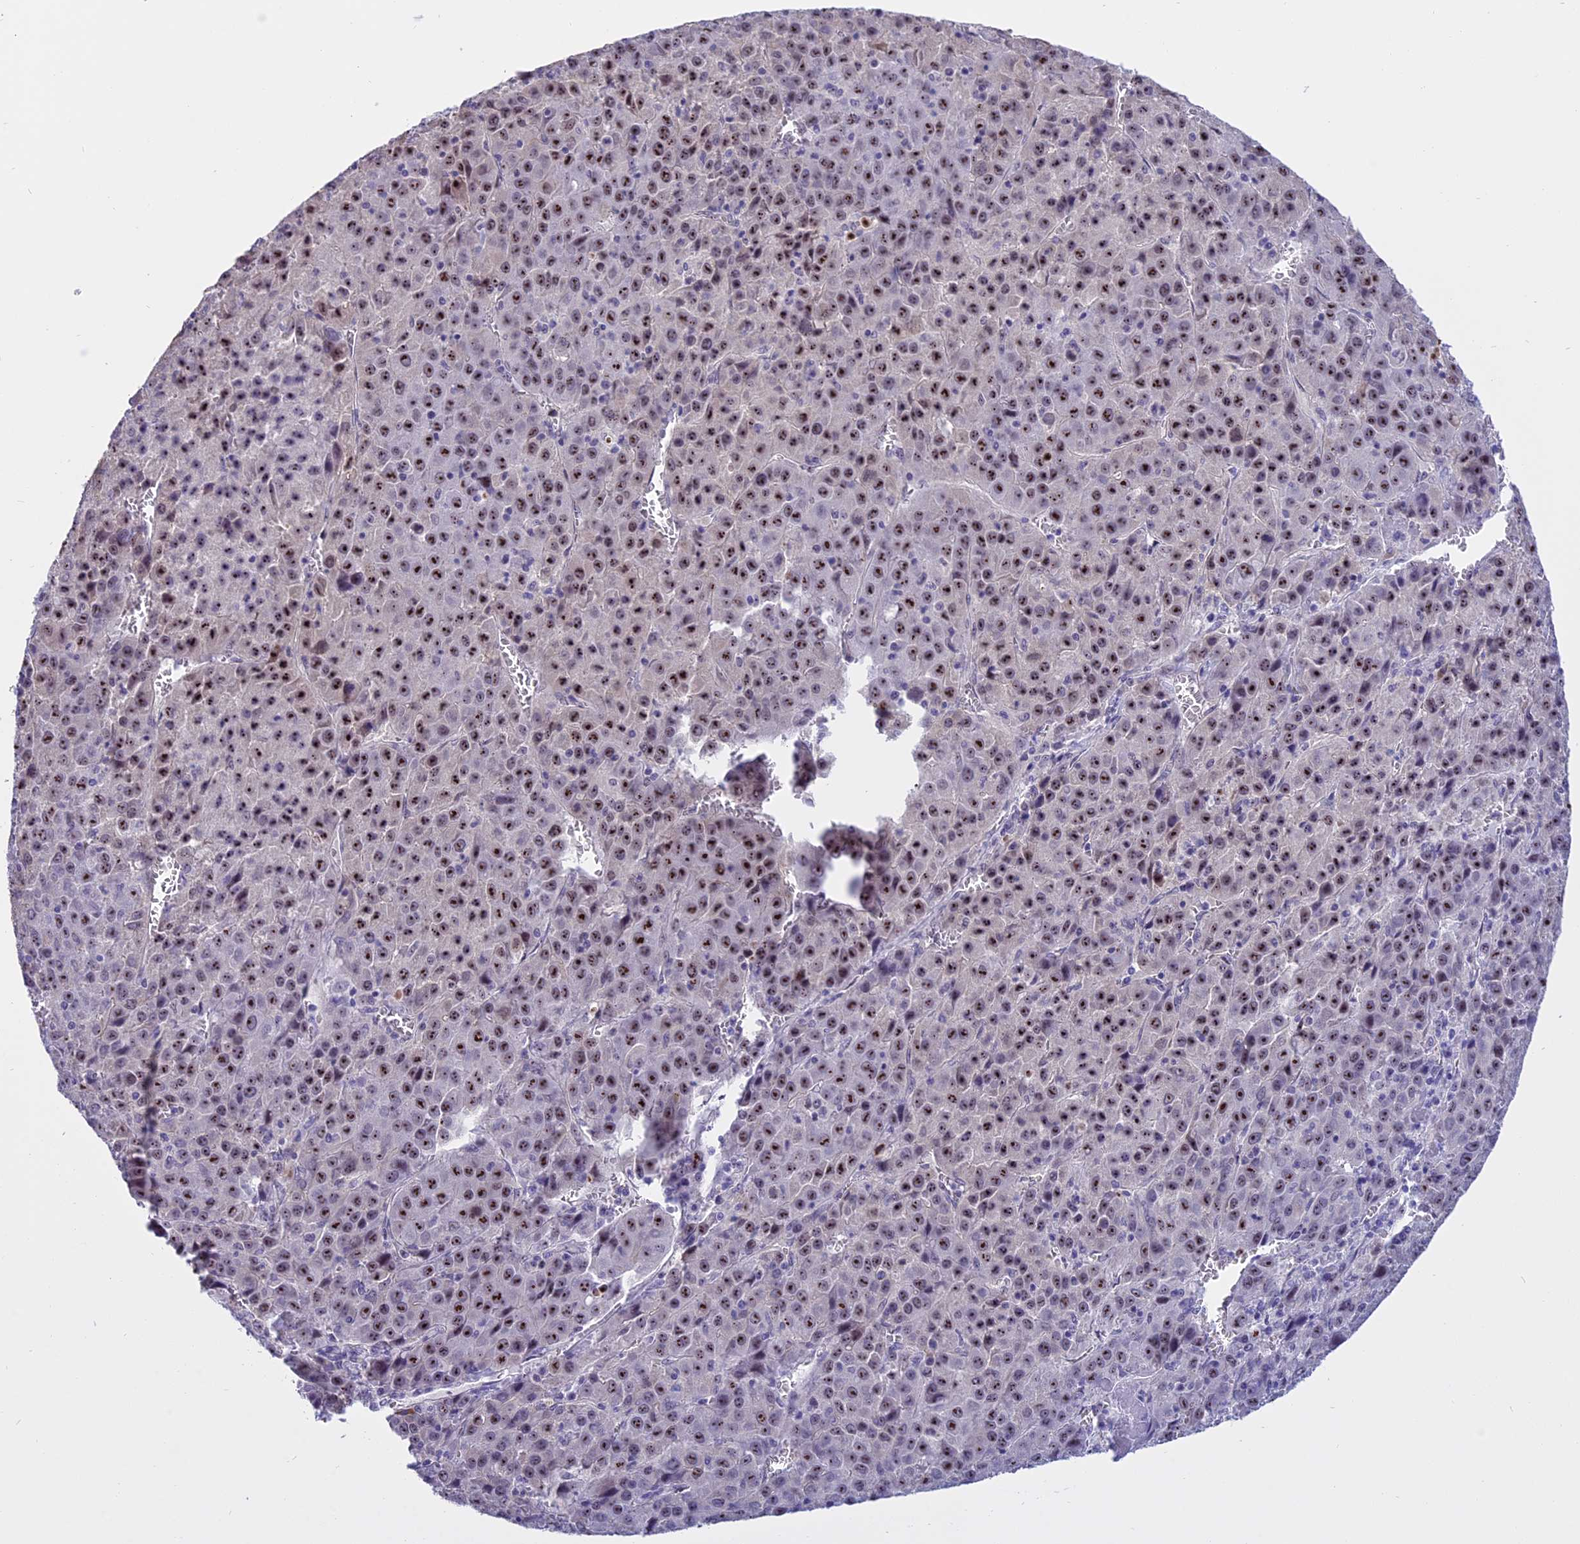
{"staining": {"intensity": "strong", "quantity": ">75%", "location": "nuclear"}, "tissue": "liver cancer", "cell_type": "Tumor cells", "image_type": "cancer", "snomed": [{"axis": "morphology", "description": "Carcinoma, Hepatocellular, NOS"}, {"axis": "topography", "description": "Liver"}], "caption": "IHC of liver cancer (hepatocellular carcinoma) shows high levels of strong nuclear staining in approximately >75% of tumor cells. The staining was performed using DAB to visualize the protein expression in brown, while the nuclei were stained in blue with hematoxylin (Magnification: 20x).", "gene": "TBL3", "patient": {"sex": "female", "age": 53}}